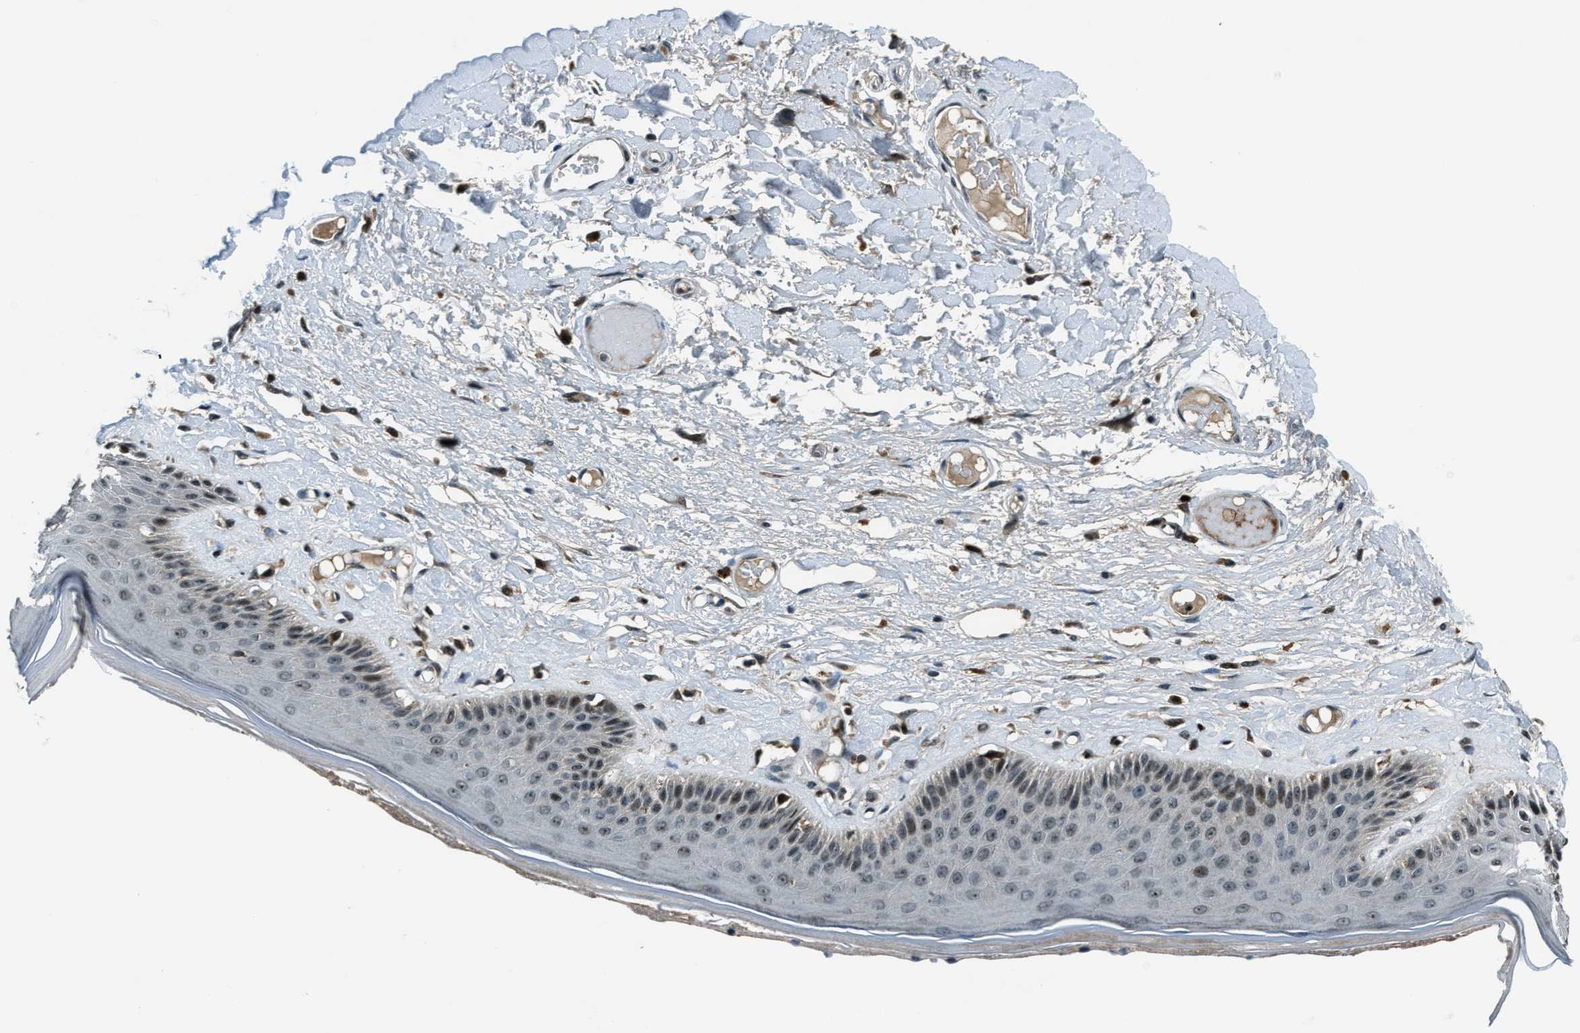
{"staining": {"intensity": "moderate", "quantity": "<25%", "location": "nuclear"}, "tissue": "skin", "cell_type": "Epidermal cells", "image_type": "normal", "snomed": [{"axis": "morphology", "description": "Normal tissue, NOS"}, {"axis": "topography", "description": "Vulva"}], "caption": "IHC of normal human skin displays low levels of moderate nuclear expression in about <25% of epidermal cells. The staining was performed using DAB, with brown indicating positive protein expression. Nuclei are stained blue with hematoxylin.", "gene": "ACTL9", "patient": {"sex": "female", "age": 73}}